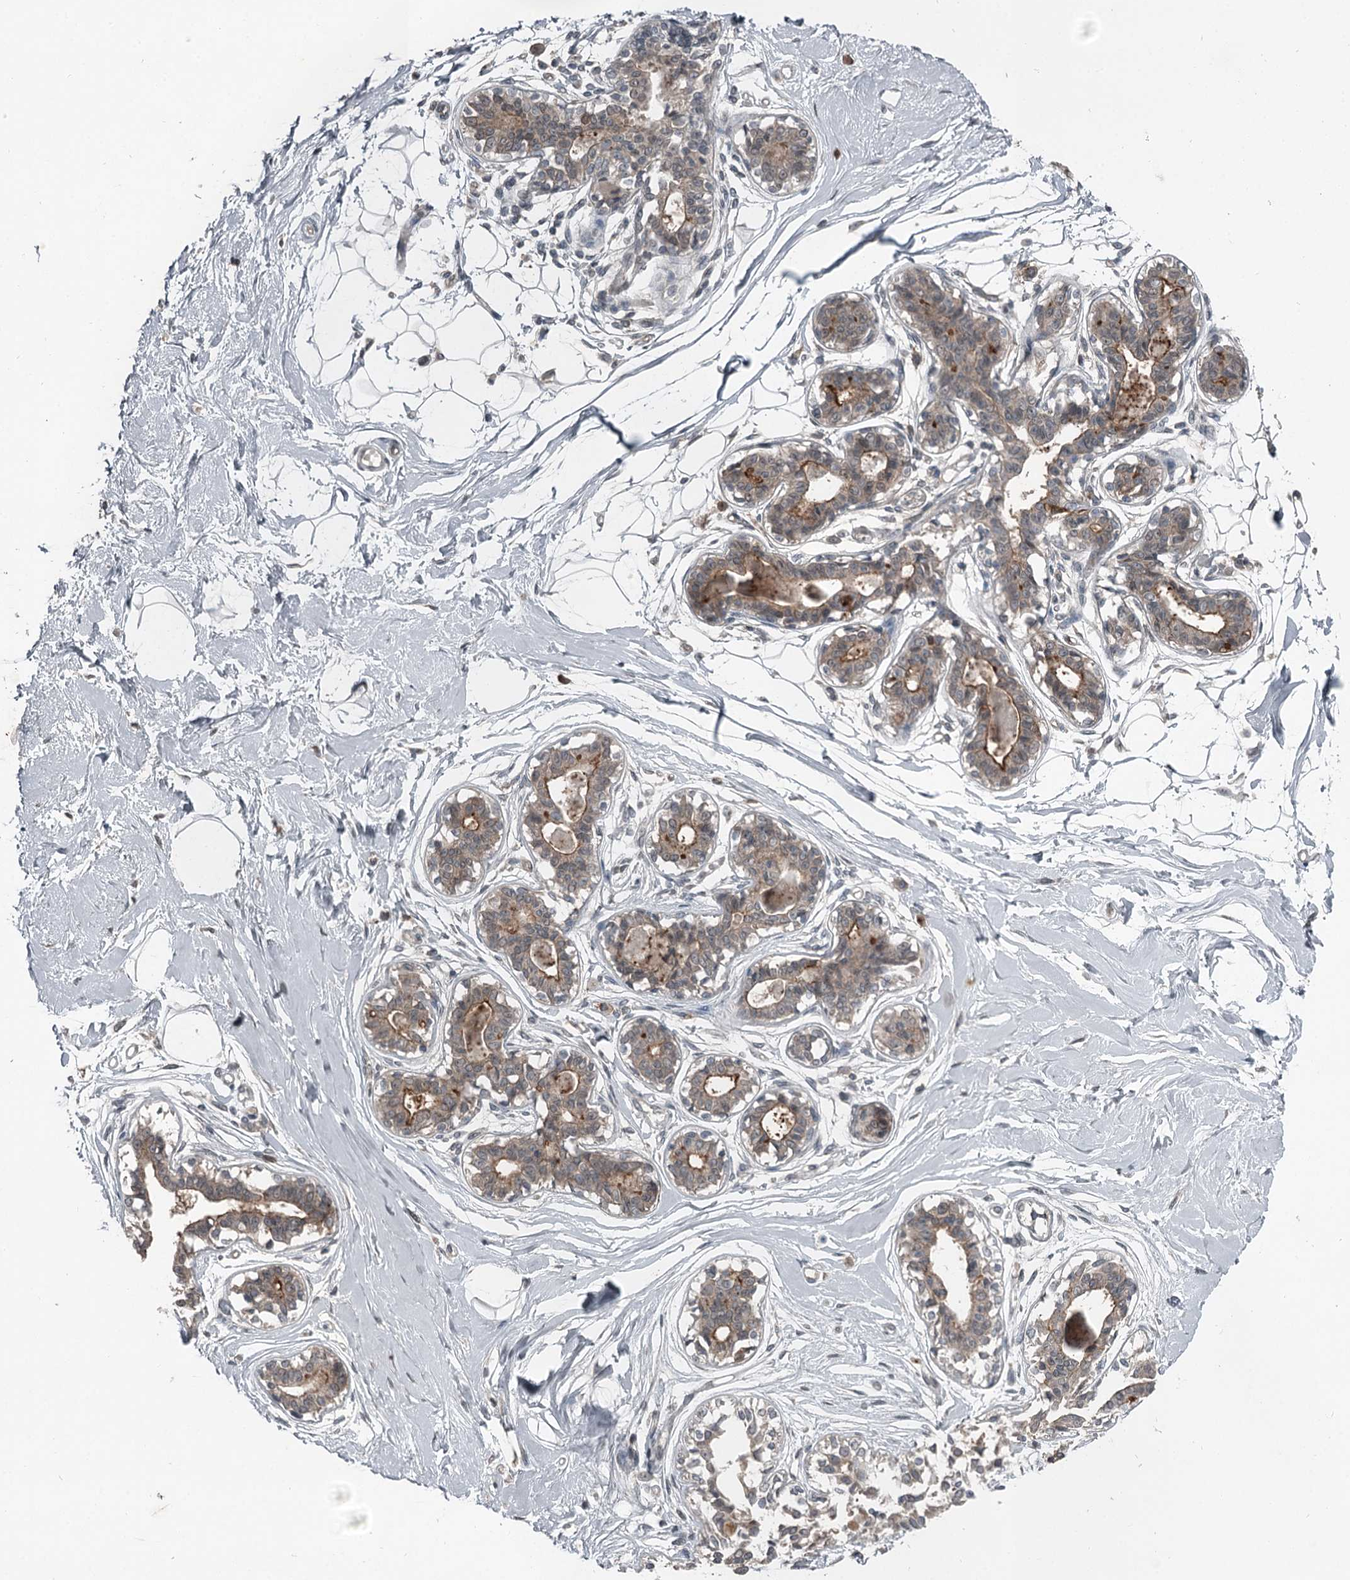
{"staining": {"intensity": "negative", "quantity": "none", "location": "none"}, "tissue": "breast", "cell_type": "Adipocytes", "image_type": "normal", "snomed": [{"axis": "morphology", "description": "Normal tissue, NOS"}, {"axis": "topography", "description": "Breast"}], "caption": "This is a micrograph of IHC staining of benign breast, which shows no expression in adipocytes. Brightfield microscopy of immunohistochemistry stained with DAB (brown) and hematoxylin (blue), captured at high magnification.", "gene": "SLC39A8", "patient": {"sex": "female", "age": 45}}